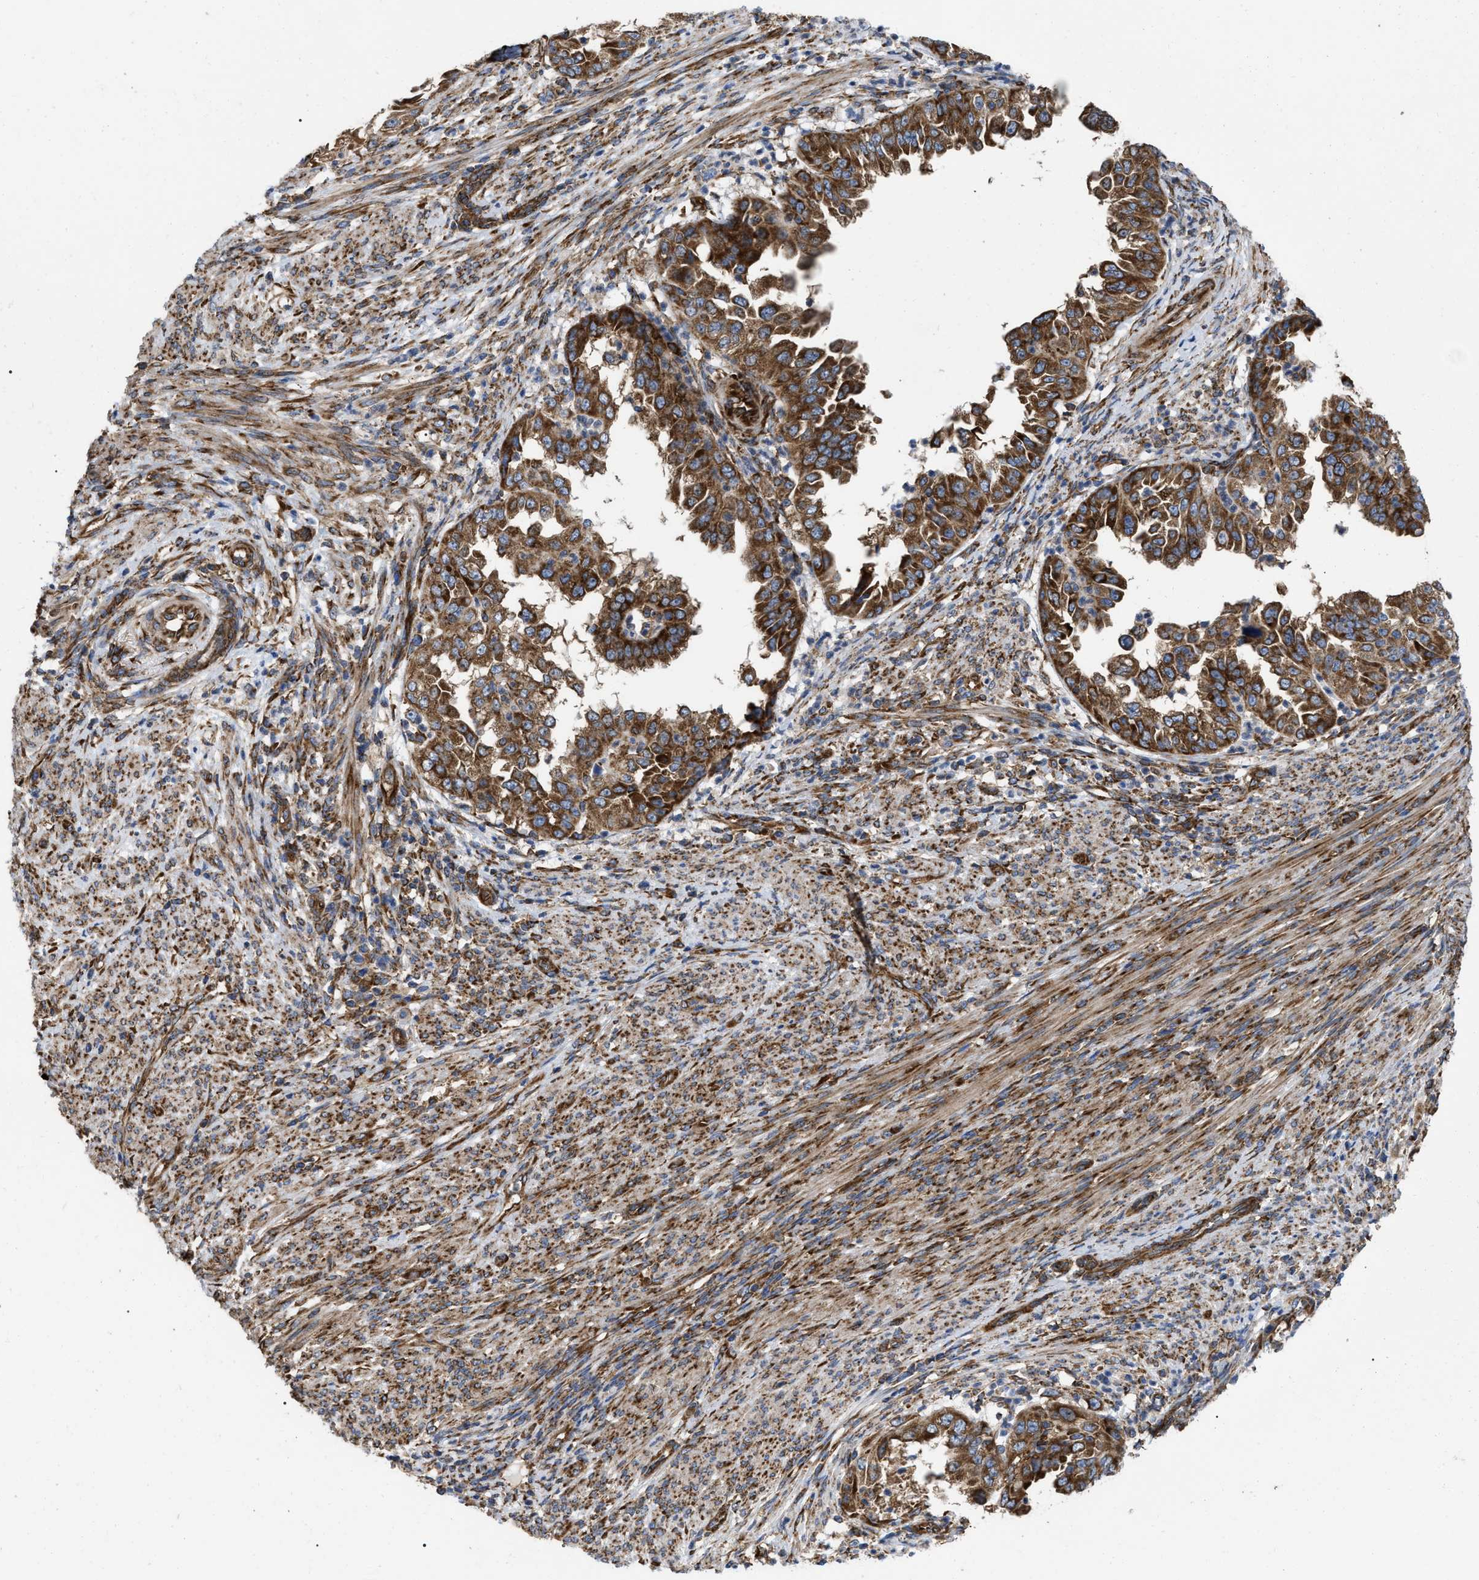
{"staining": {"intensity": "strong", "quantity": ">75%", "location": "cytoplasmic/membranous"}, "tissue": "endometrial cancer", "cell_type": "Tumor cells", "image_type": "cancer", "snomed": [{"axis": "morphology", "description": "Adenocarcinoma, NOS"}, {"axis": "topography", "description": "Endometrium"}], "caption": "An image of adenocarcinoma (endometrial) stained for a protein reveals strong cytoplasmic/membranous brown staining in tumor cells. The protein of interest is shown in brown color, while the nuclei are stained blue.", "gene": "FAM120A", "patient": {"sex": "female", "age": 85}}